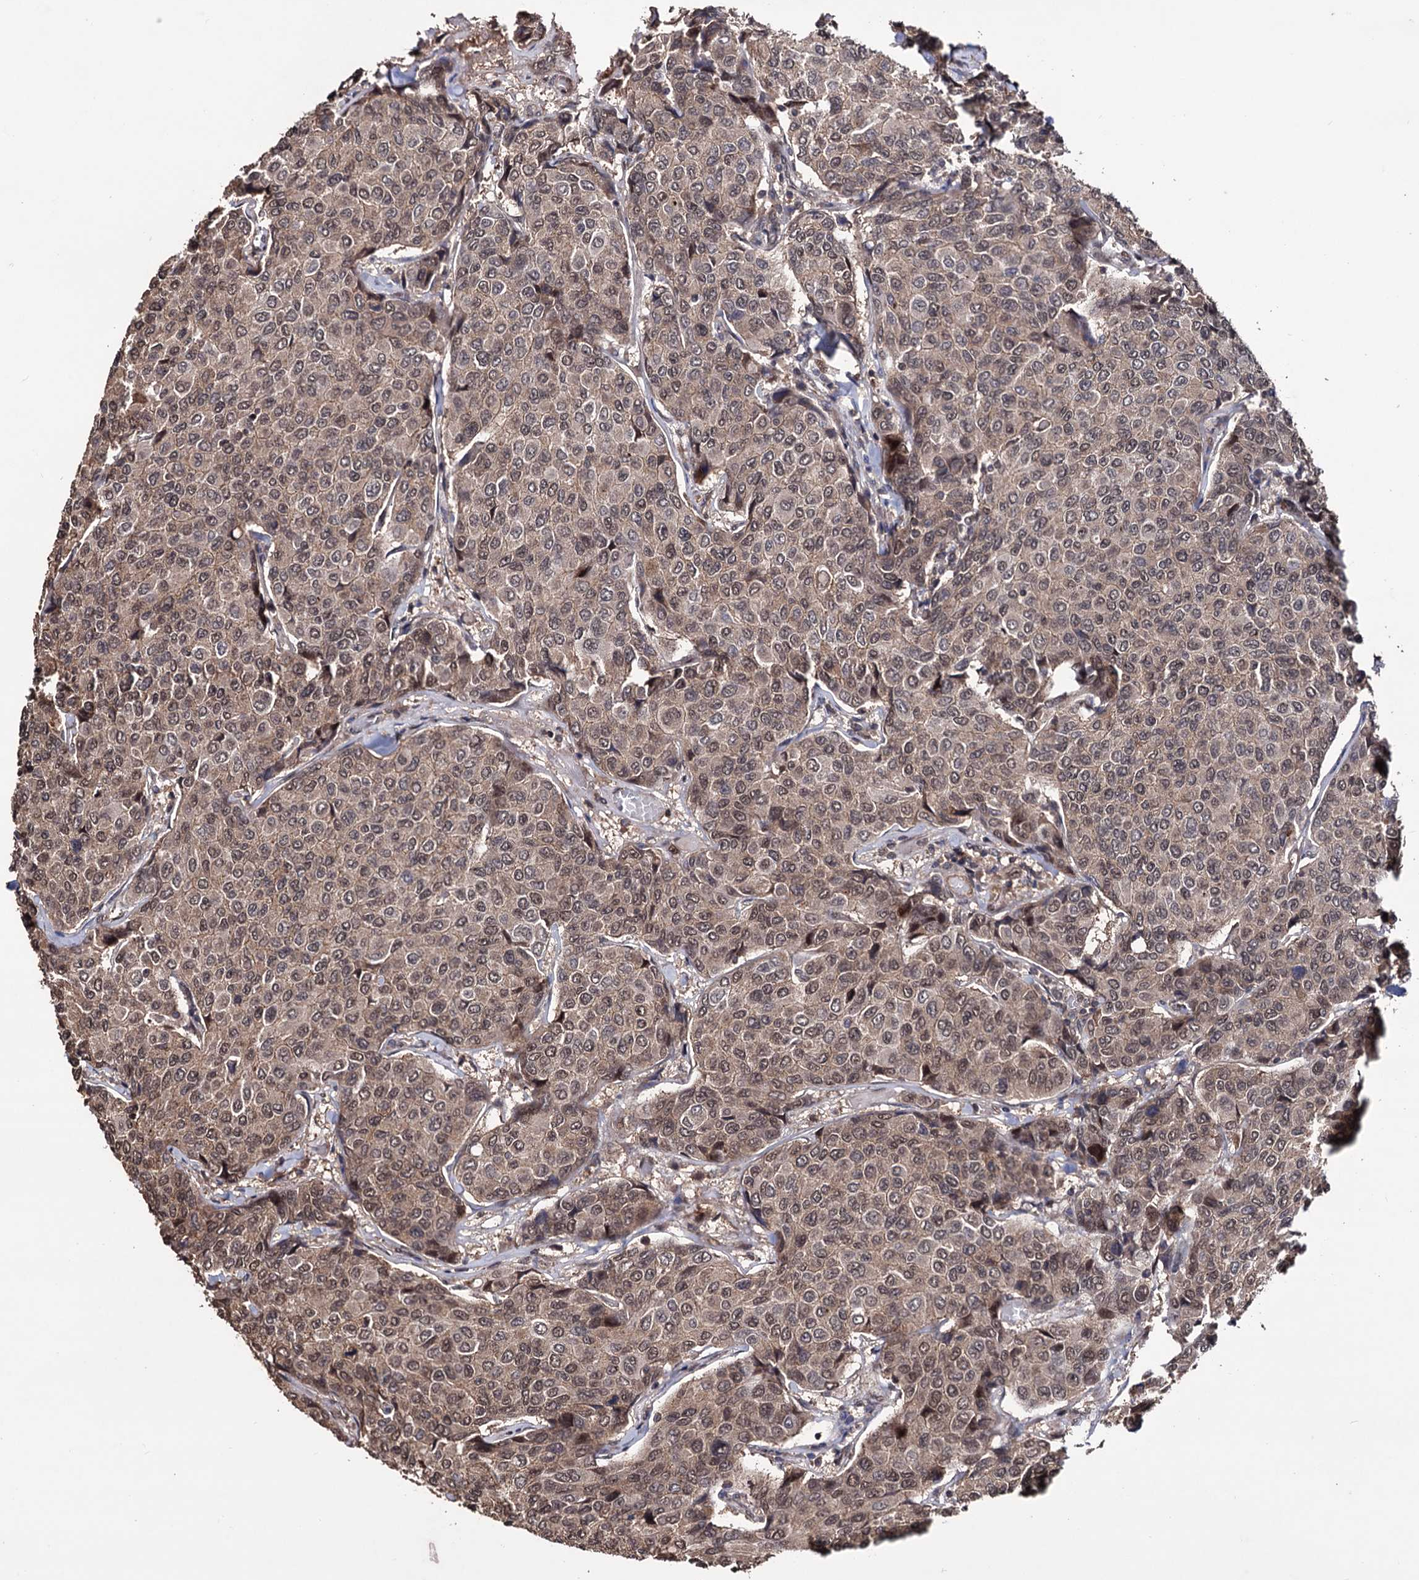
{"staining": {"intensity": "moderate", "quantity": ">75%", "location": "cytoplasmic/membranous,nuclear"}, "tissue": "breast cancer", "cell_type": "Tumor cells", "image_type": "cancer", "snomed": [{"axis": "morphology", "description": "Duct carcinoma"}, {"axis": "topography", "description": "Breast"}], "caption": "Breast cancer was stained to show a protein in brown. There is medium levels of moderate cytoplasmic/membranous and nuclear expression in approximately >75% of tumor cells.", "gene": "KLF5", "patient": {"sex": "female", "age": 55}}